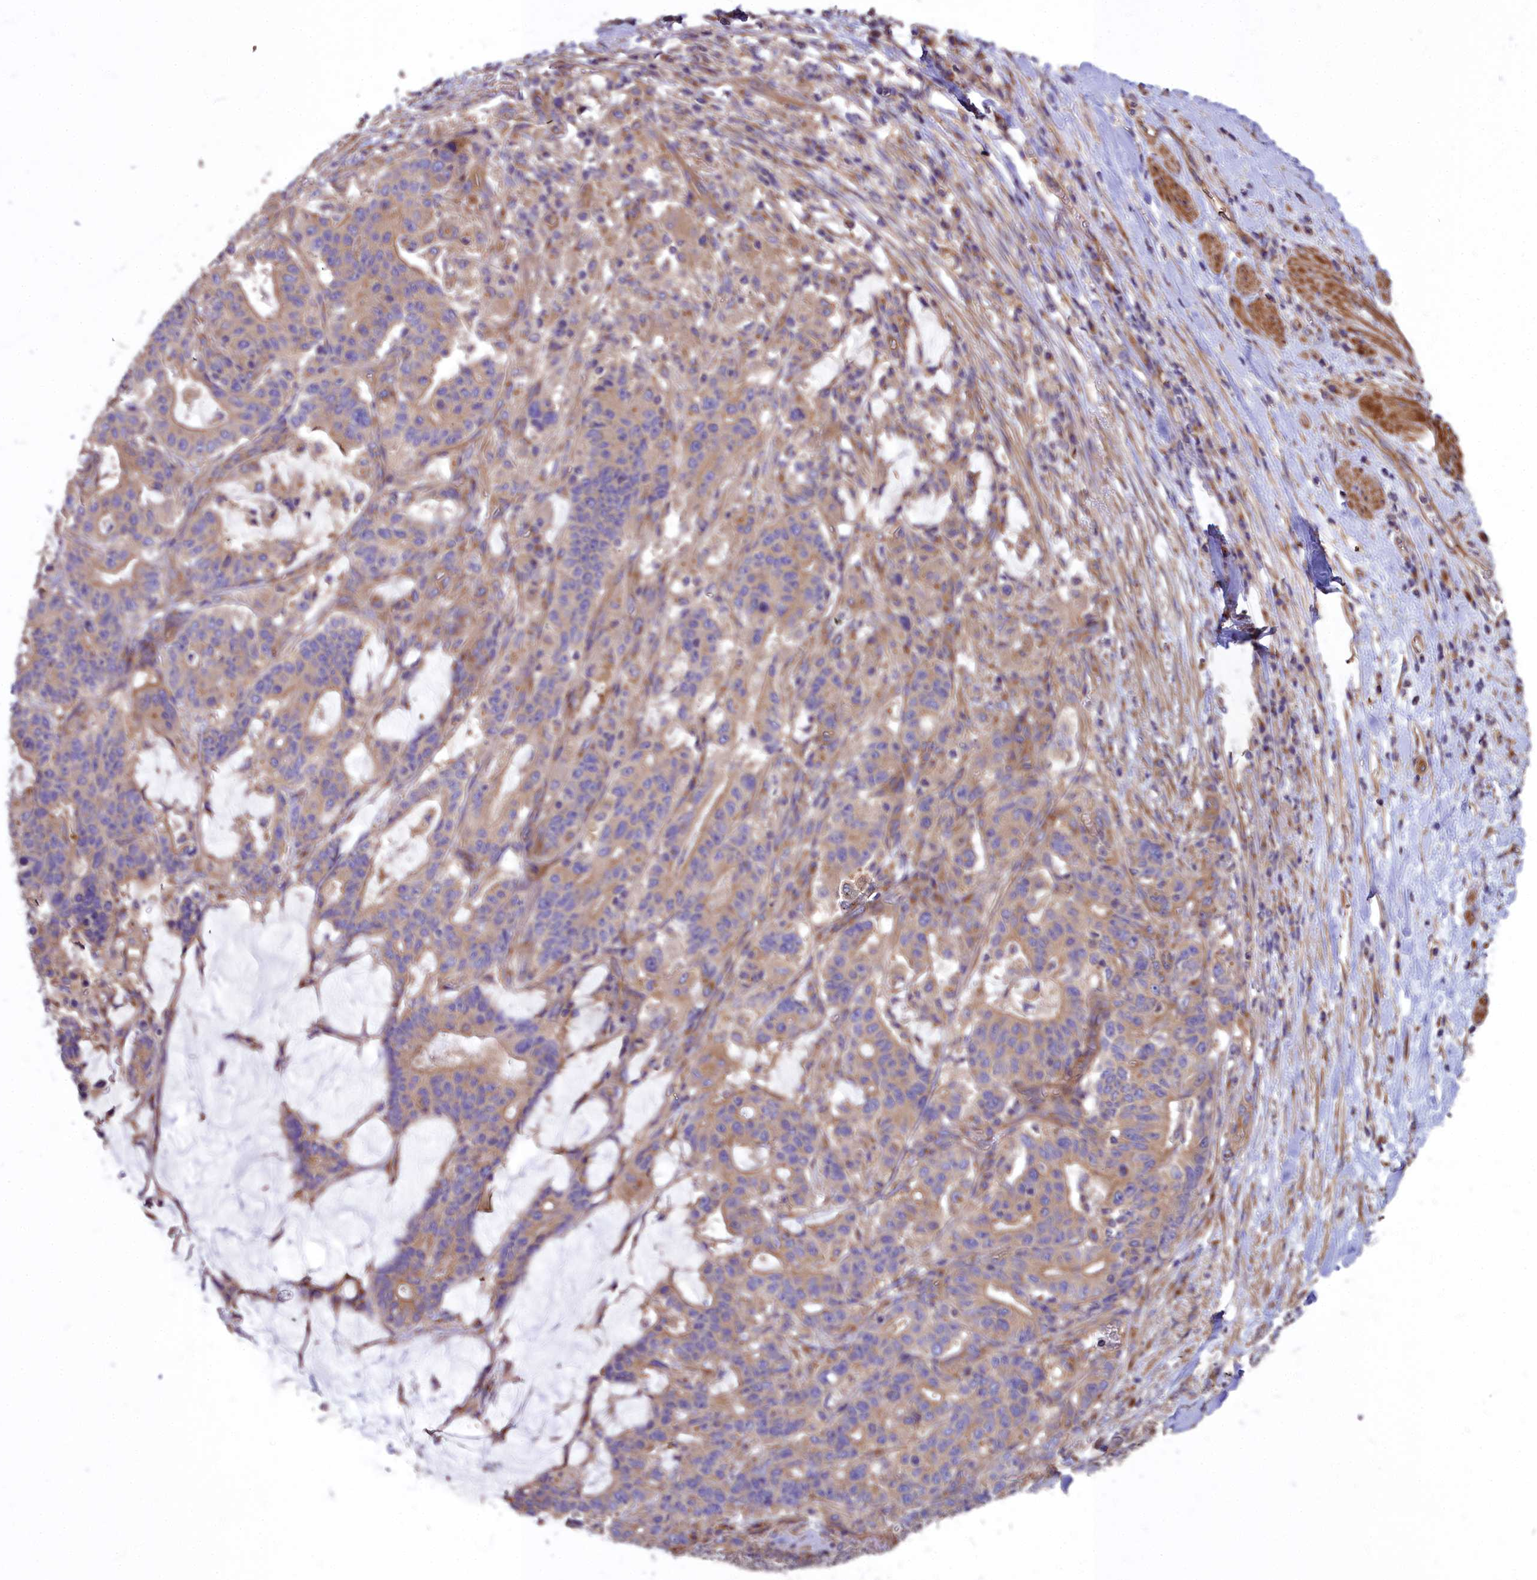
{"staining": {"intensity": "moderate", "quantity": ">75%", "location": "cytoplasmic/membranous"}, "tissue": "stomach cancer", "cell_type": "Tumor cells", "image_type": "cancer", "snomed": [{"axis": "morphology", "description": "Normal tissue, NOS"}, {"axis": "morphology", "description": "Adenocarcinoma, NOS"}, {"axis": "topography", "description": "Stomach"}], "caption": "Stomach cancer stained with a protein marker exhibits moderate staining in tumor cells.", "gene": "DCTN3", "patient": {"sex": "female", "age": 64}}